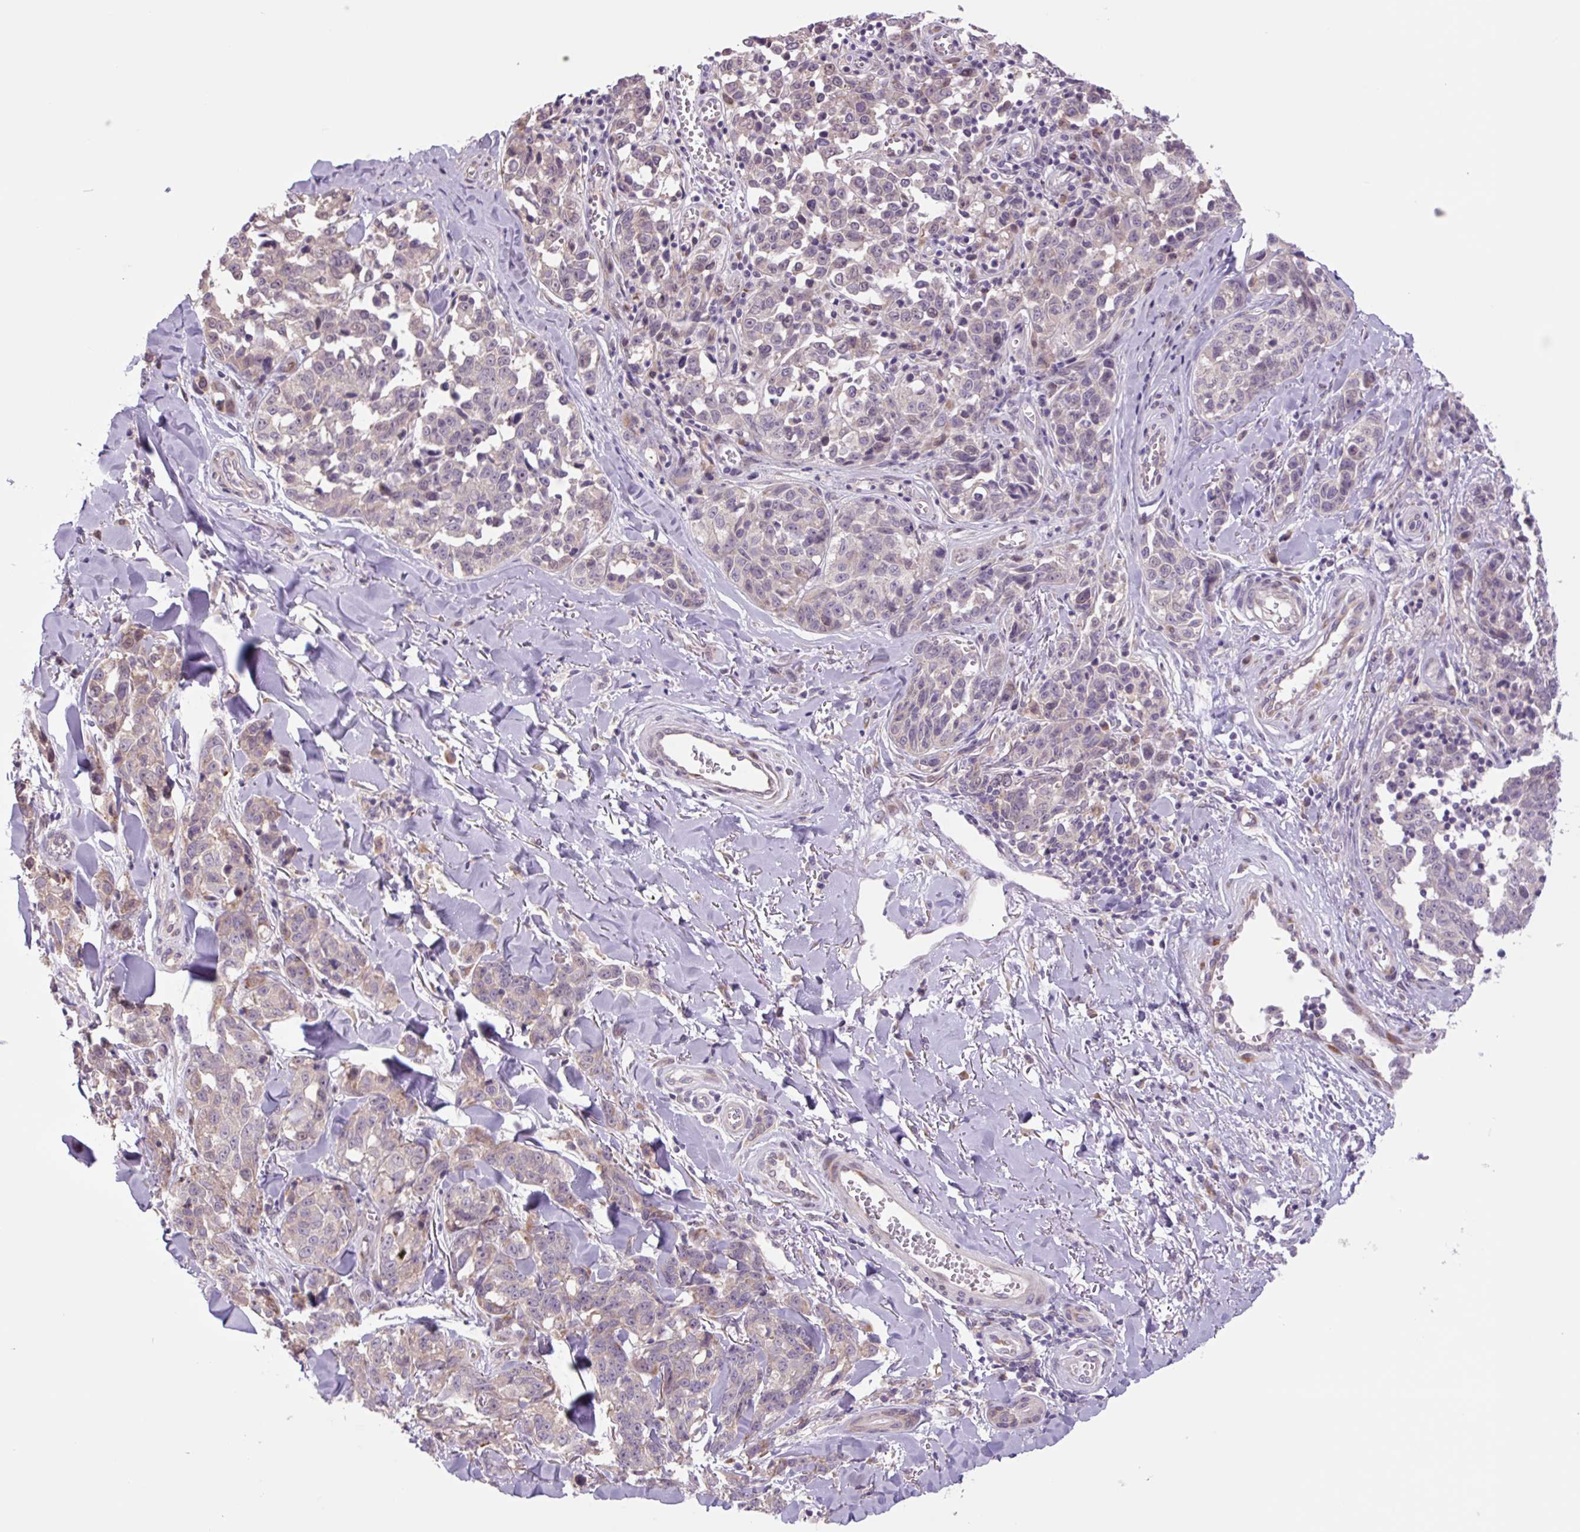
{"staining": {"intensity": "negative", "quantity": "none", "location": "none"}, "tissue": "melanoma", "cell_type": "Tumor cells", "image_type": "cancer", "snomed": [{"axis": "morphology", "description": "Malignant melanoma, NOS"}, {"axis": "topography", "description": "Skin"}], "caption": "Human melanoma stained for a protein using IHC displays no expression in tumor cells.", "gene": "PLA2G4A", "patient": {"sex": "female", "age": 64}}